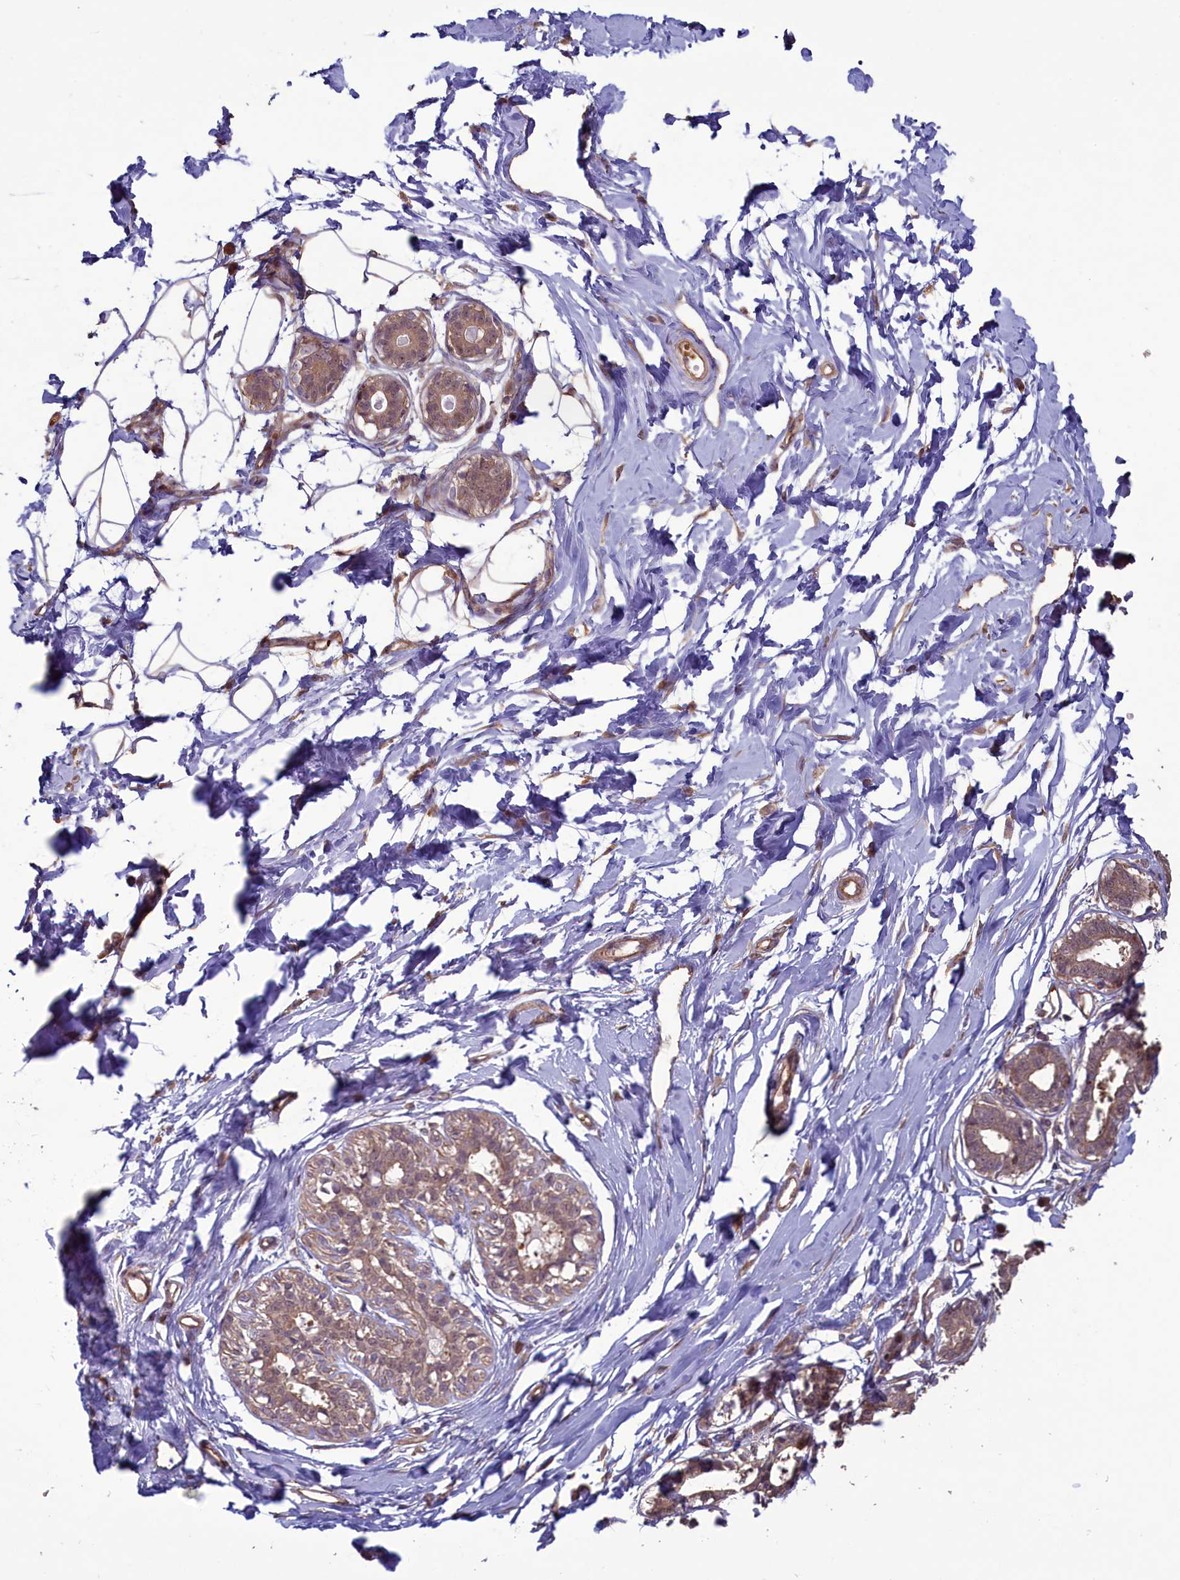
{"staining": {"intensity": "moderate", "quantity": "25%-75%", "location": "cytoplasmic/membranous"}, "tissue": "breast", "cell_type": "Adipocytes", "image_type": "normal", "snomed": [{"axis": "morphology", "description": "Normal tissue, NOS"}, {"axis": "topography", "description": "Breast"}], "caption": "IHC photomicrograph of unremarkable breast stained for a protein (brown), which reveals medium levels of moderate cytoplasmic/membranous positivity in about 25%-75% of adipocytes.", "gene": "CIAO2B", "patient": {"sex": "female", "age": 45}}